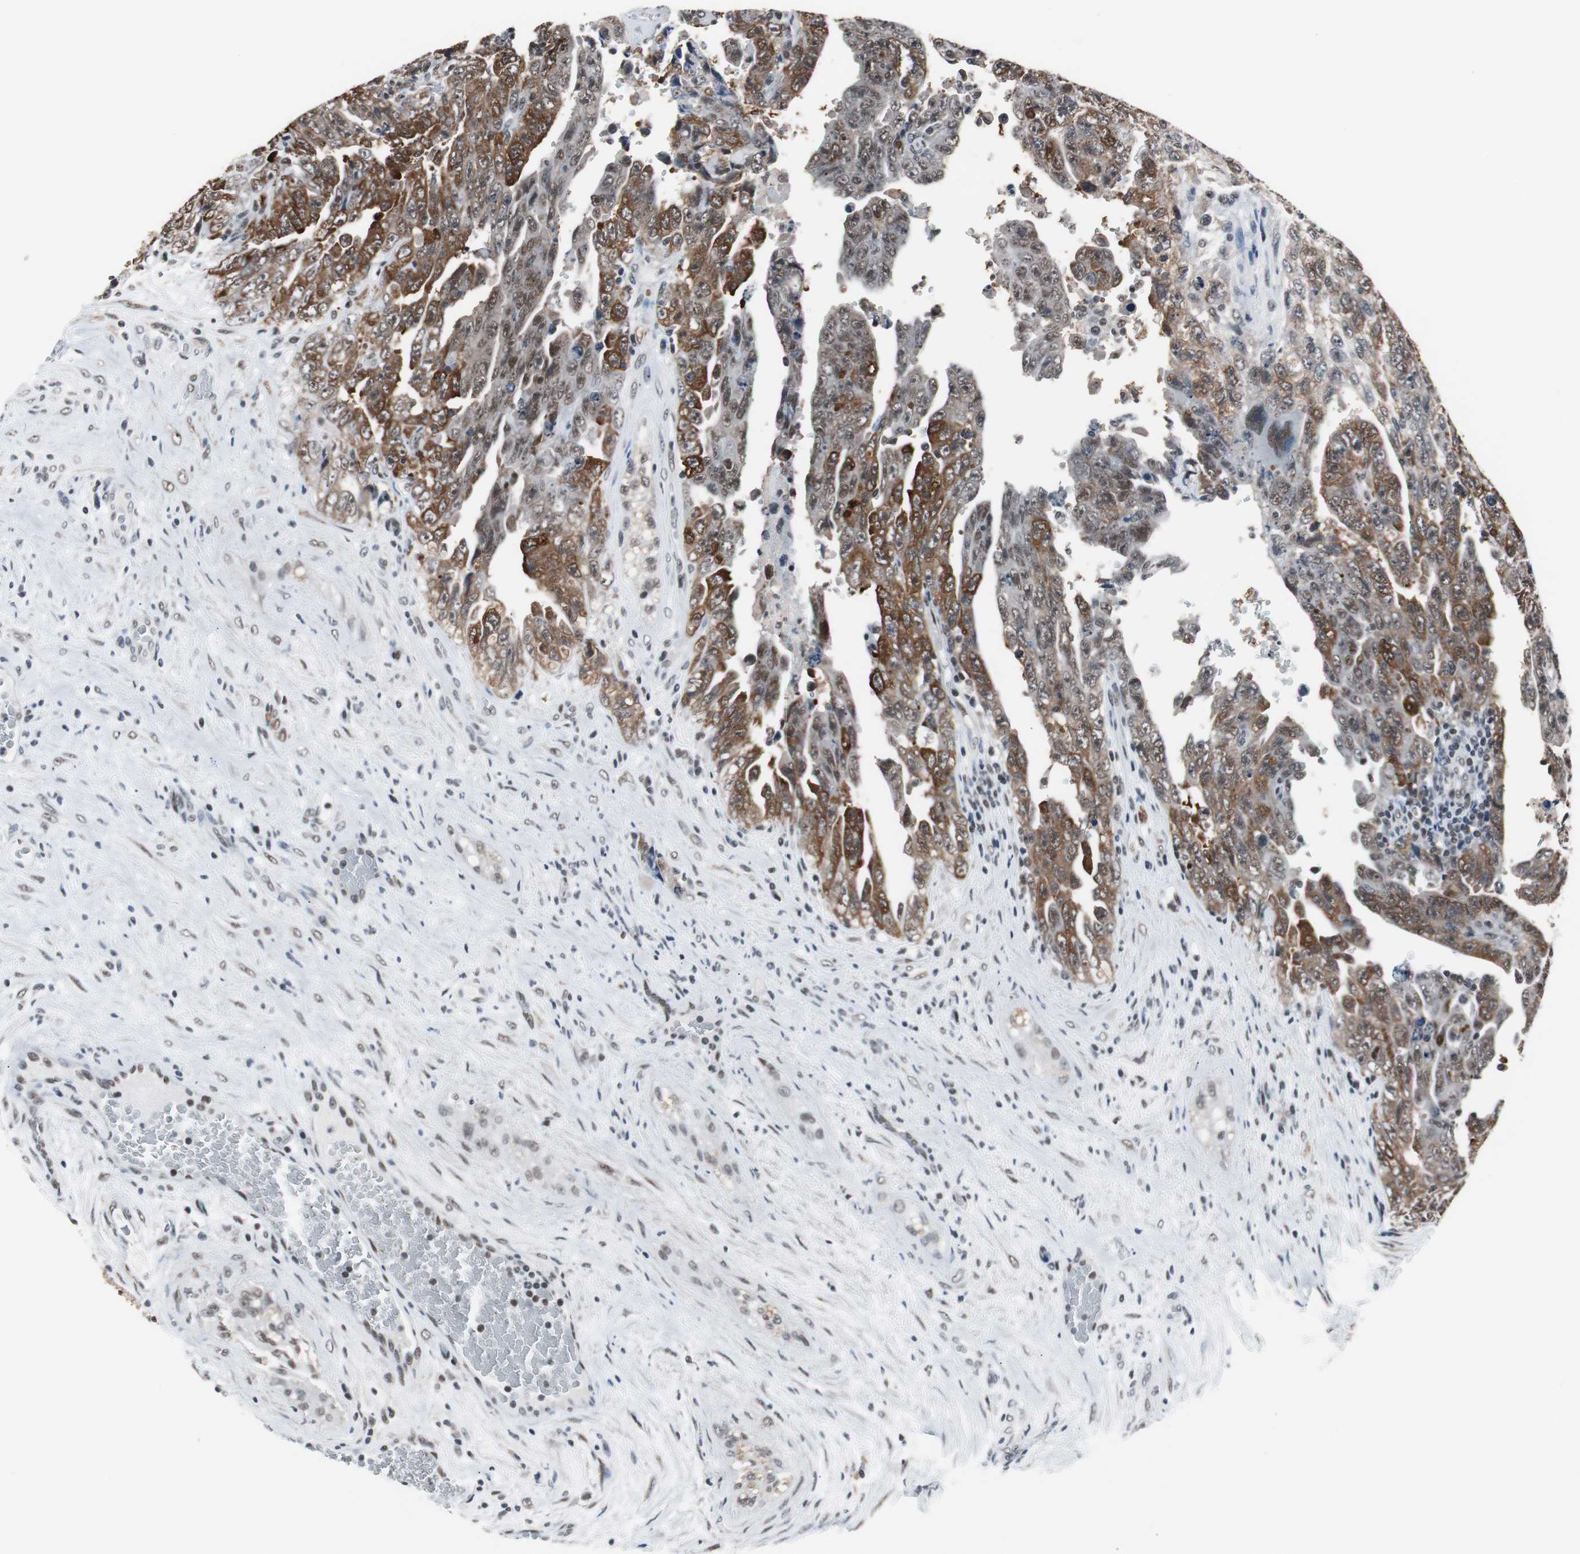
{"staining": {"intensity": "moderate", "quantity": ">75%", "location": "nuclear"}, "tissue": "testis cancer", "cell_type": "Tumor cells", "image_type": "cancer", "snomed": [{"axis": "morphology", "description": "Carcinoma, Embryonal, NOS"}, {"axis": "topography", "description": "Testis"}], "caption": "Immunohistochemistry (IHC) of human testis cancer (embryonal carcinoma) reveals medium levels of moderate nuclear expression in about >75% of tumor cells. The staining is performed using DAB (3,3'-diaminobenzidine) brown chromogen to label protein expression. The nuclei are counter-stained blue using hematoxylin.", "gene": "TAF7", "patient": {"sex": "male", "age": 28}}